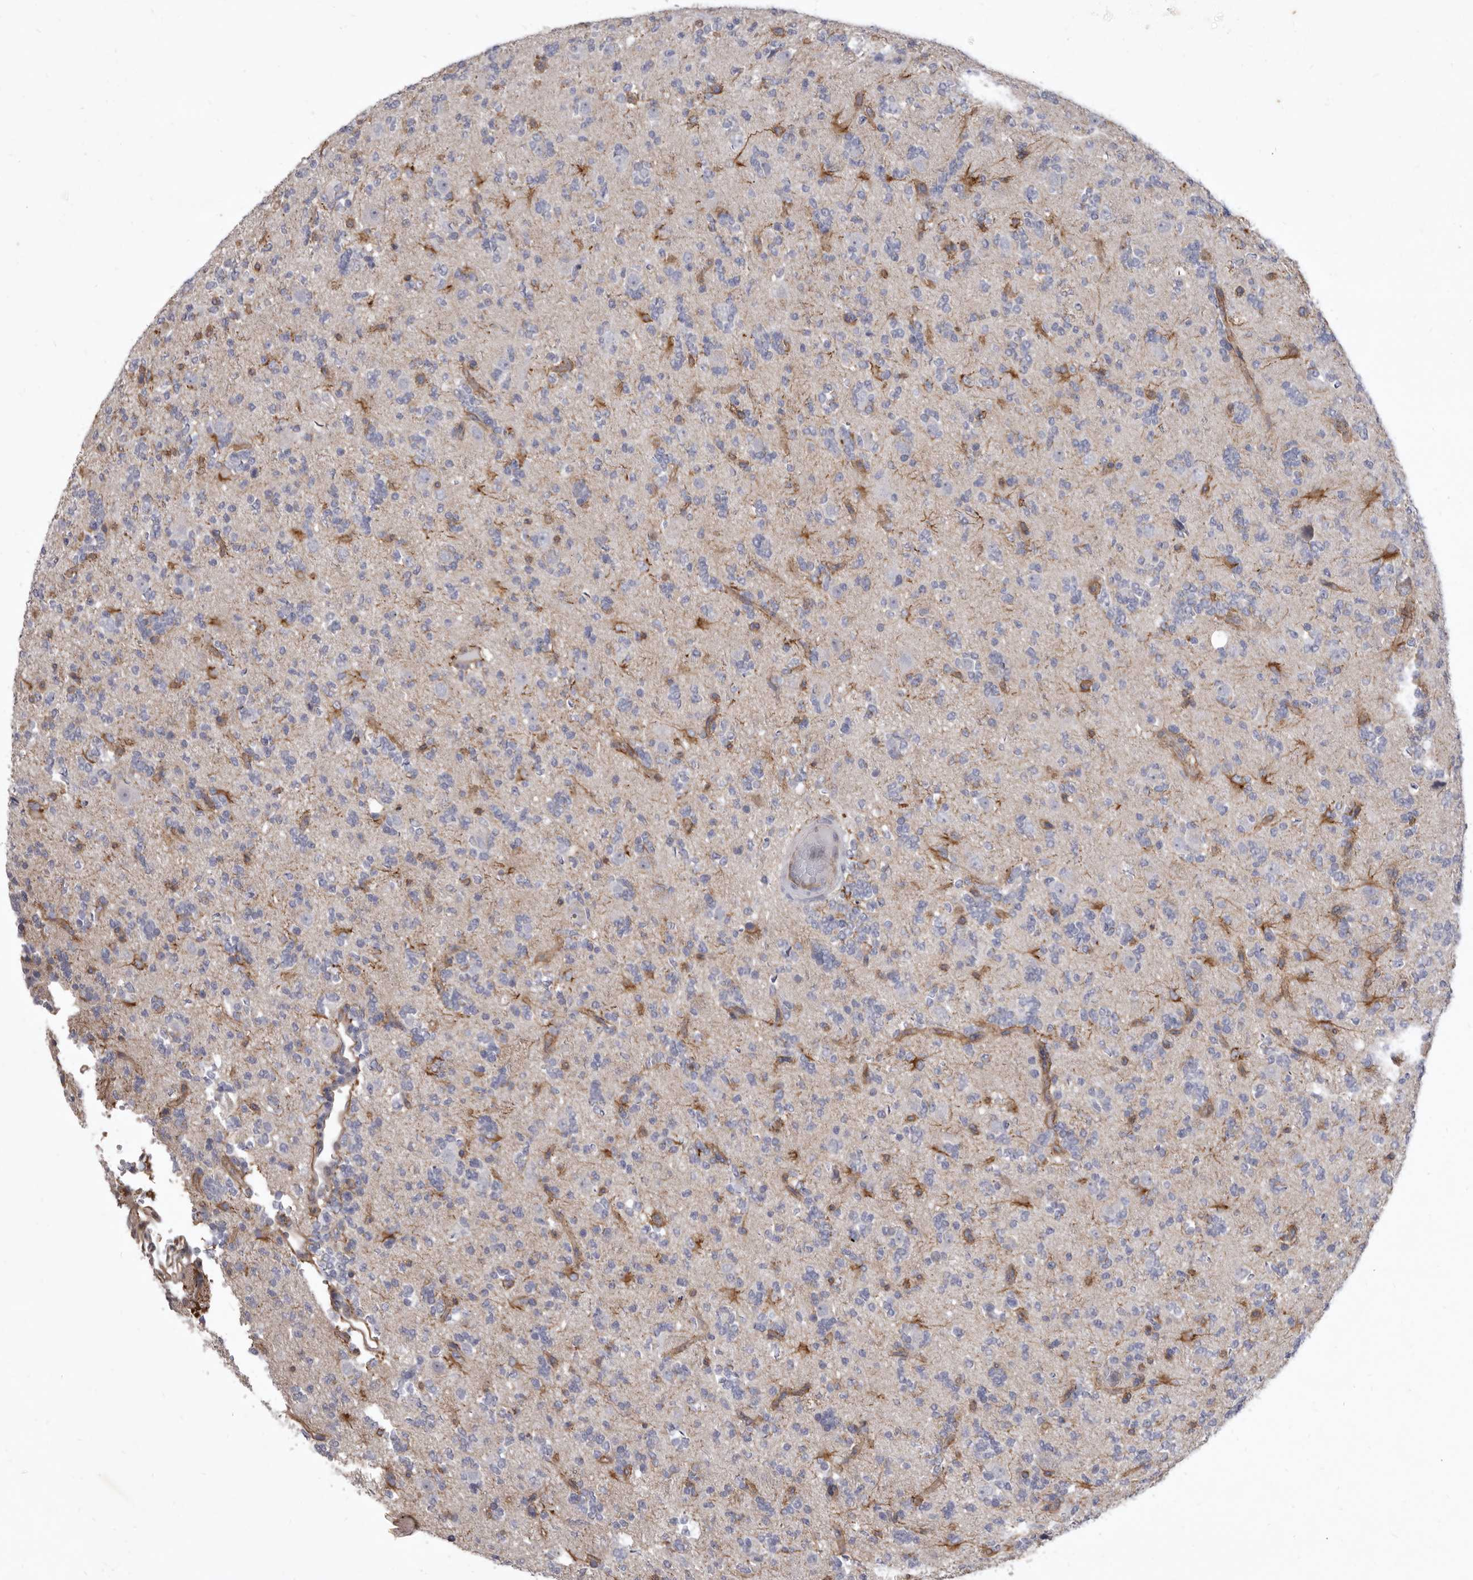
{"staining": {"intensity": "negative", "quantity": "none", "location": "none"}, "tissue": "glioma", "cell_type": "Tumor cells", "image_type": "cancer", "snomed": [{"axis": "morphology", "description": "Glioma, malignant, High grade"}, {"axis": "topography", "description": "Brain"}], "caption": "Immunohistochemical staining of human glioma reveals no significant staining in tumor cells.", "gene": "P2RX6", "patient": {"sex": "female", "age": 62}}